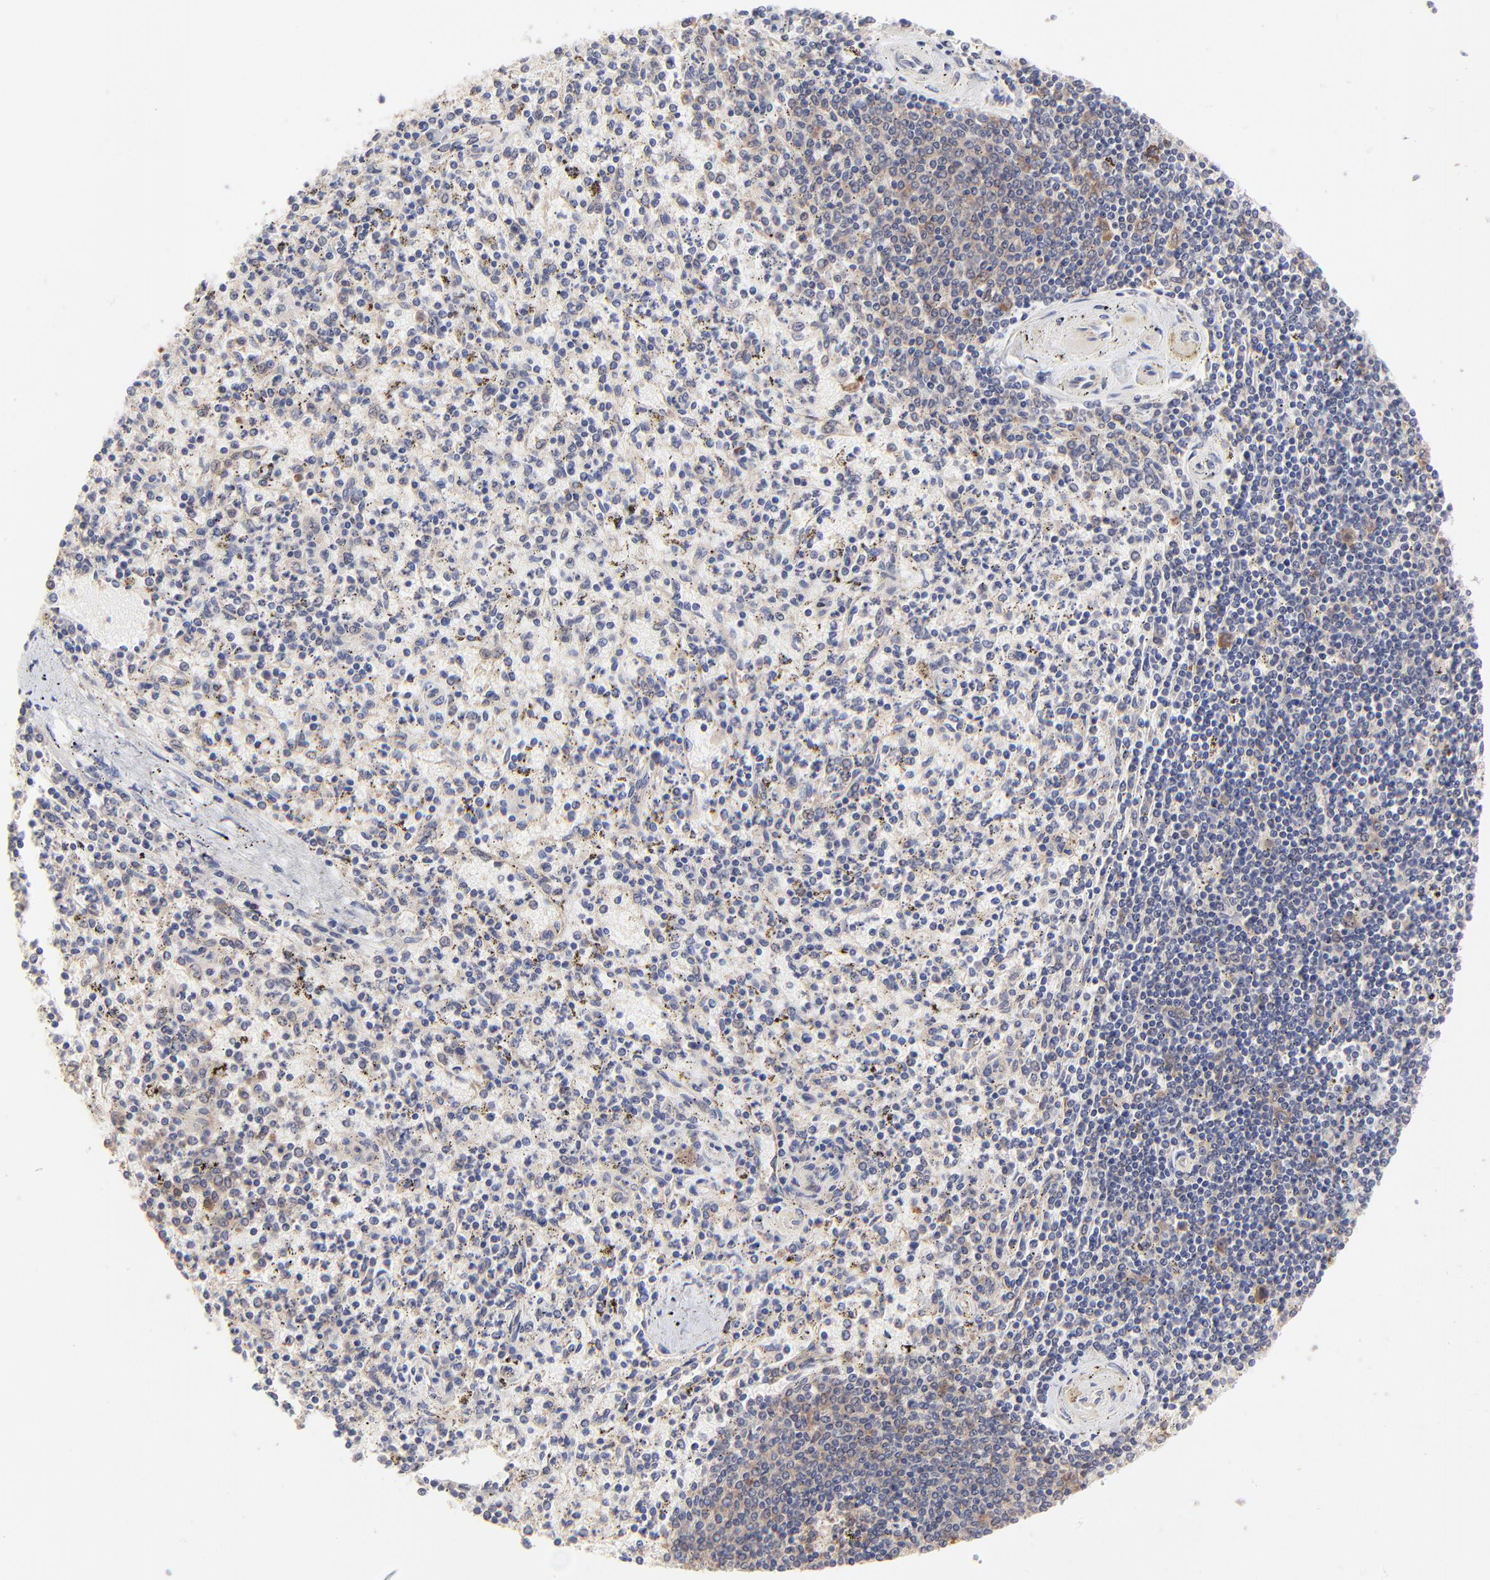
{"staining": {"intensity": "moderate", "quantity": "<25%", "location": "cytoplasmic/membranous"}, "tissue": "spleen", "cell_type": "Cells in red pulp", "image_type": "normal", "snomed": [{"axis": "morphology", "description": "Normal tissue, NOS"}, {"axis": "topography", "description": "Spleen"}], "caption": "Benign spleen reveals moderate cytoplasmic/membranous positivity in approximately <25% of cells in red pulp.", "gene": "GART", "patient": {"sex": "male", "age": 72}}